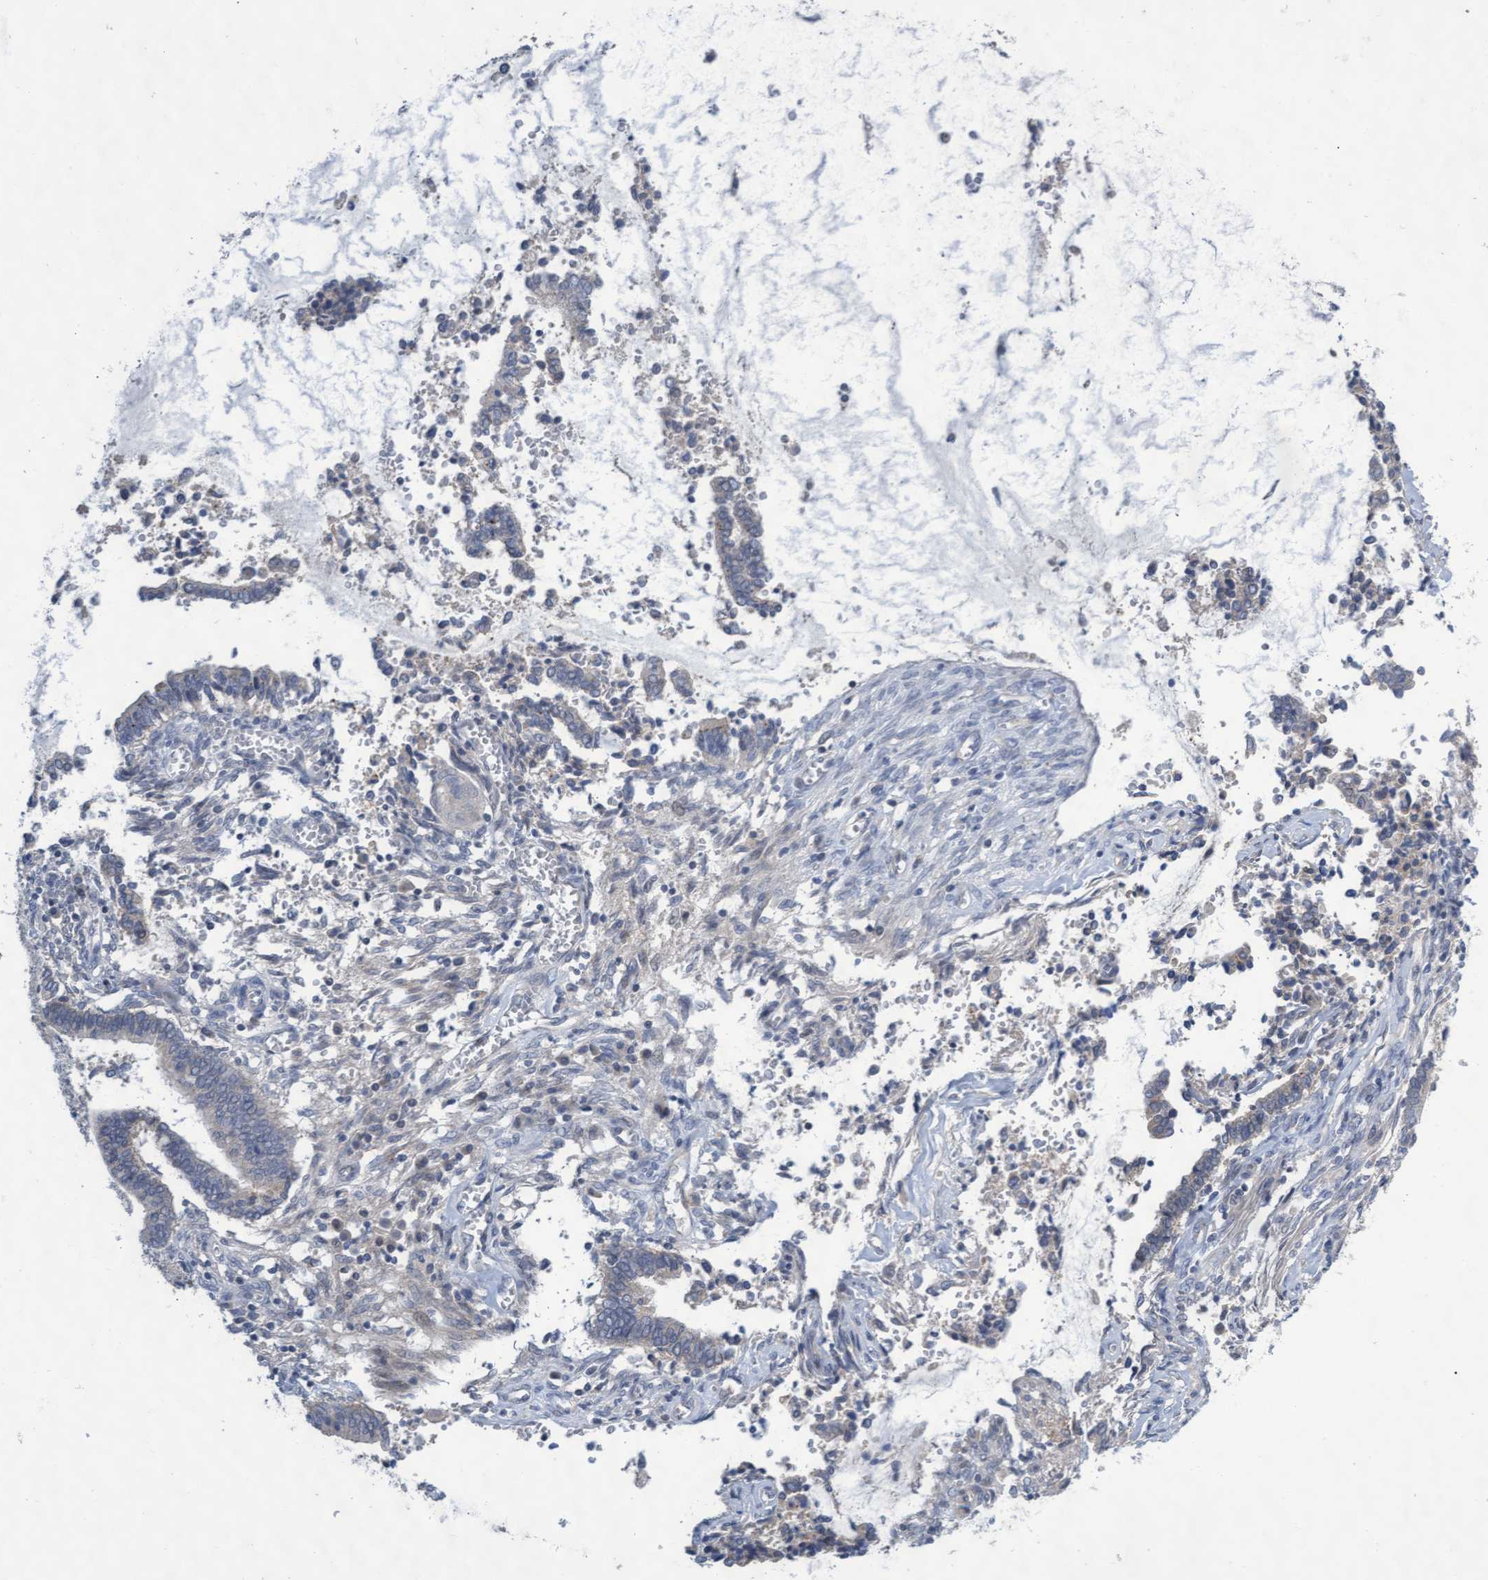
{"staining": {"intensity": "negative", "quantity": "none", "location": "none"}, "tissue": "cervical cancer", "cell_type": "Tumor cells", "image_type": "cancer", "snomed": [{"axis": "morphology", "description": "Adenocarcinoma, NOS"}, {"axis": "topography", "description": "Cervix"}], "caption": "Photomicrograph shows no protein positivity in tumor cells of cervical adenocarcinoma tissue.", "gene": "ABCF2", "patient": {"sex": "female", "age": 44}}